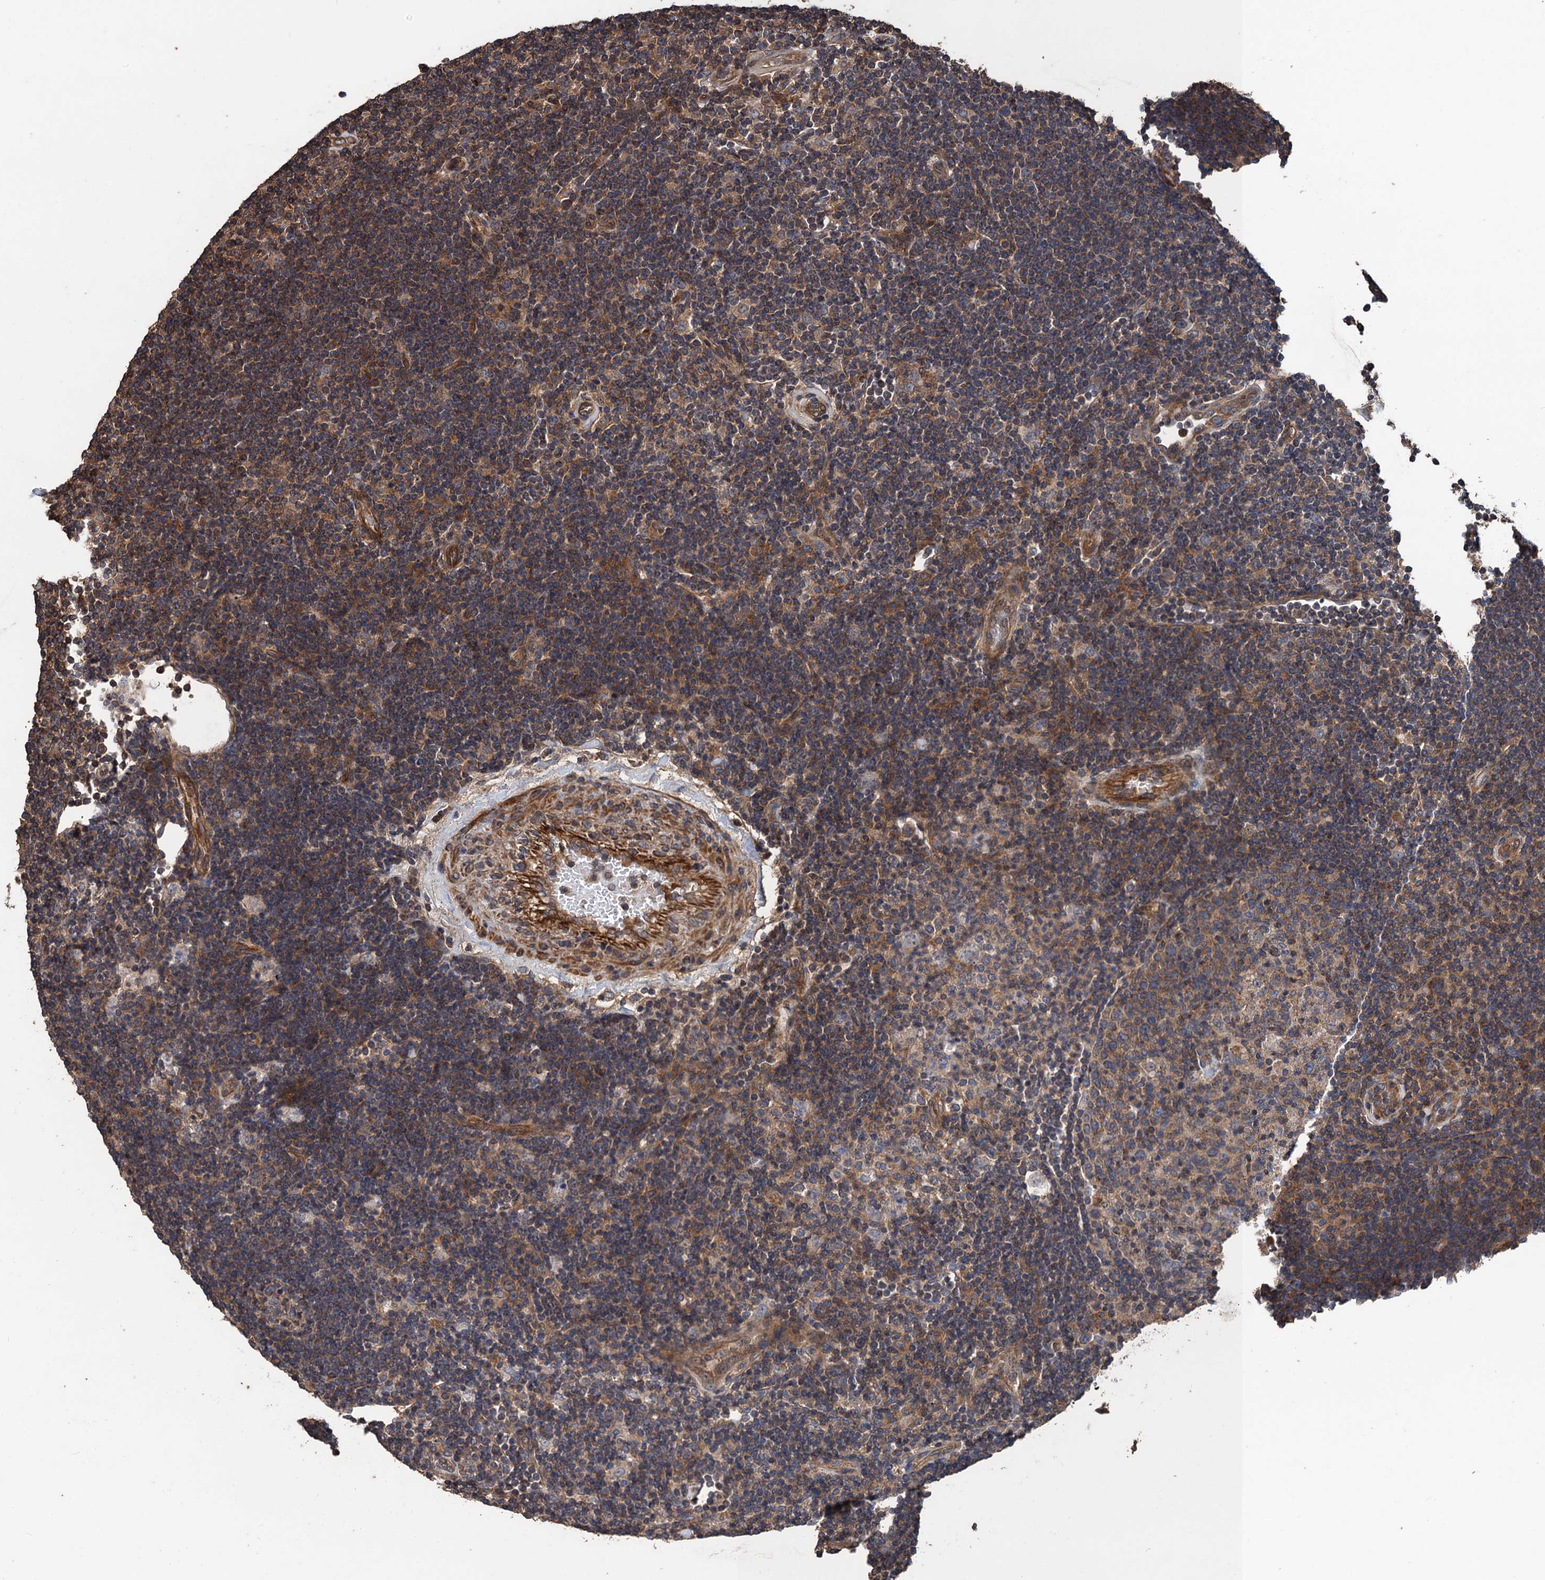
{"staining": {"intensity": "weak", "quantity": "<25%", "location": "cytoplasmic/membranous"}, "tissue": "lymphoma", "cell_type": "Tumor cells", "image_type": "cancer", "snomed": [{"axis": "morphology", "description": "Hodgkin's disease, NOS"}, {"axis": "topography", "description": "Lymph node"}], "caption": "This is an immunohistochemistry image of Hodgkin's disease. There is no staining in tumor cells.", "gene": "PPP4R1", "patient": {"sex": "female", "age": 57}}